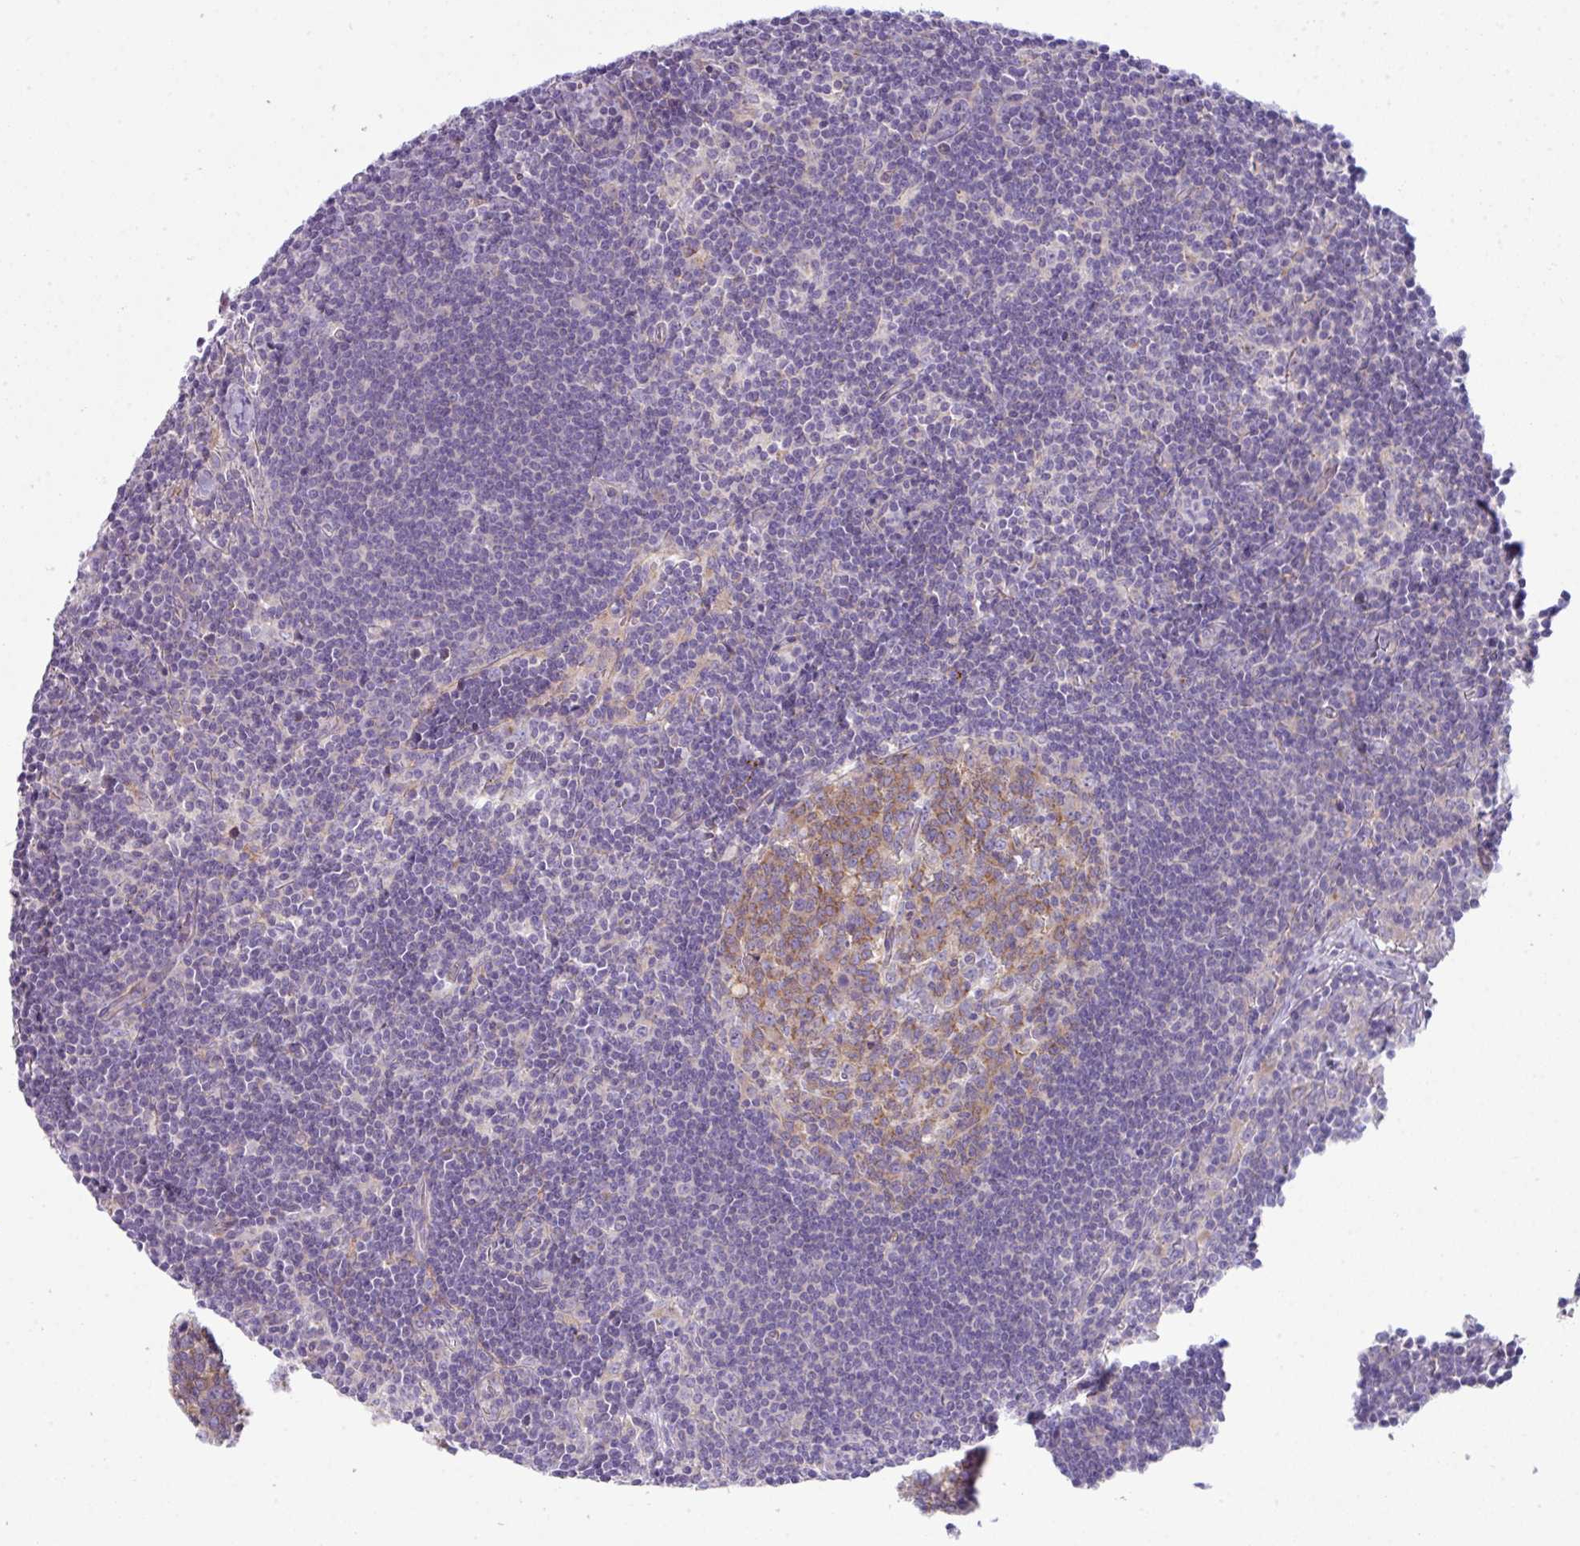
{"staining": {"intensity": "moderate", "quantity": "25%-75%", "location": "cytoplasmic/membranous"}, "tissue": "lymph node", "cell_type": "Germinal center cells", "image_type": "normal", "snomed": [{"axis": "morphology", "description": "Normal tissue, NOS"}, {"axis": "topography", "description": "Lymph node"}], "caption": "Immunohistochemistry (DAB) staining of normal lymph node demonstrates moderate cytoplasmic/membranous protein positivity in approximately 25%-75% of germinal center cells.", "gene": "ABCC5", "patient": {"sex": "female", "age": 29}}